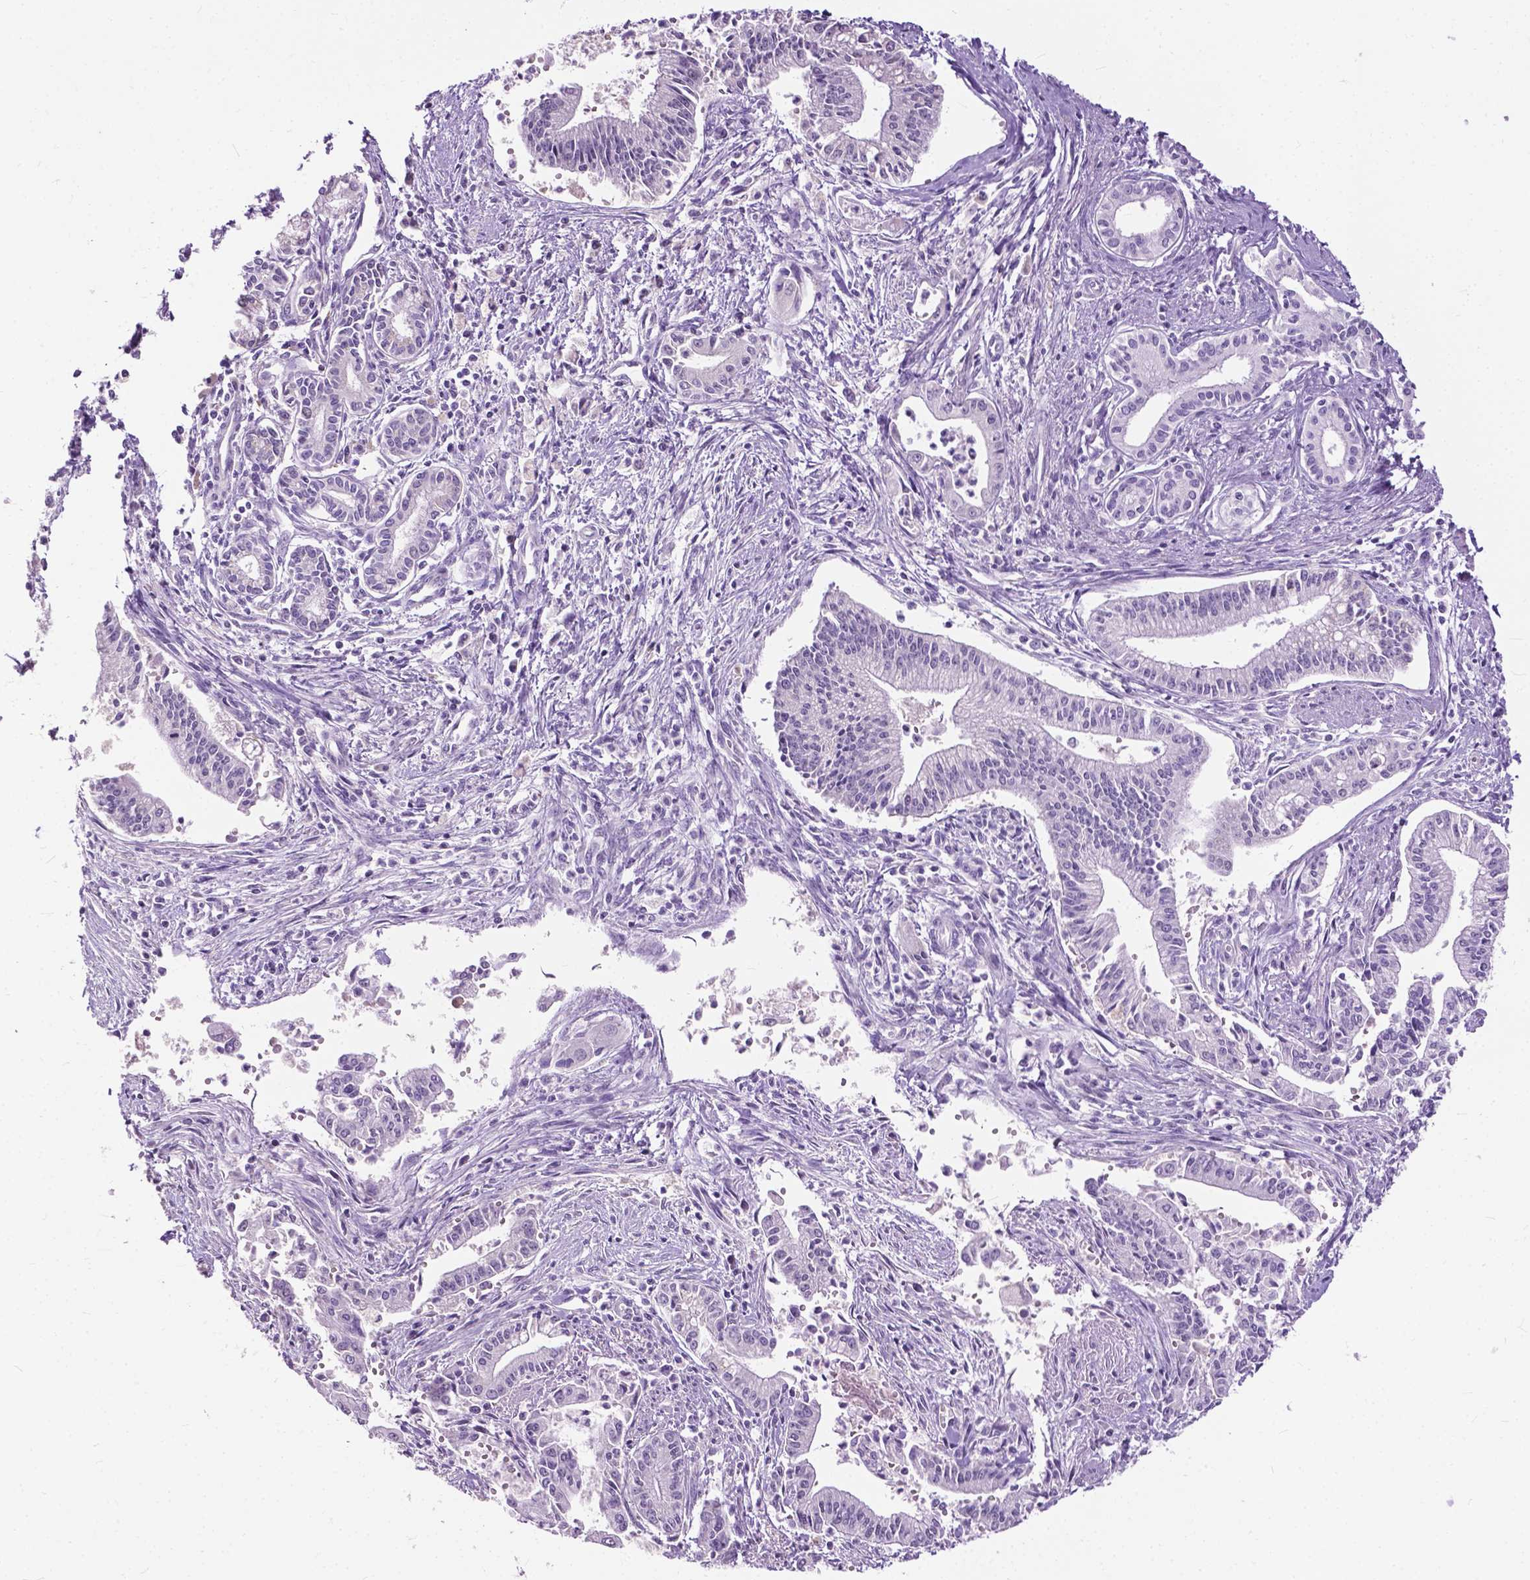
{"staining": {"intensity": "negative", "quantity": "none", "location": "none"}, "tissue": "pancreatic cancer", "cell_type": "Tumor cells", "image_type": "cancer", "snomed": [{"axis": "morphology", "description": "Adenocarcinoma, NOS"}, {"axis": "topography", "description": "Pancreas"}], "caption": "A photomicrograph of pancreatic cancer stained for a protein reveals no brown staining in tumor cells.", "gene": "GPR37L1", "patient": {"sex": "female", "age": 65}}